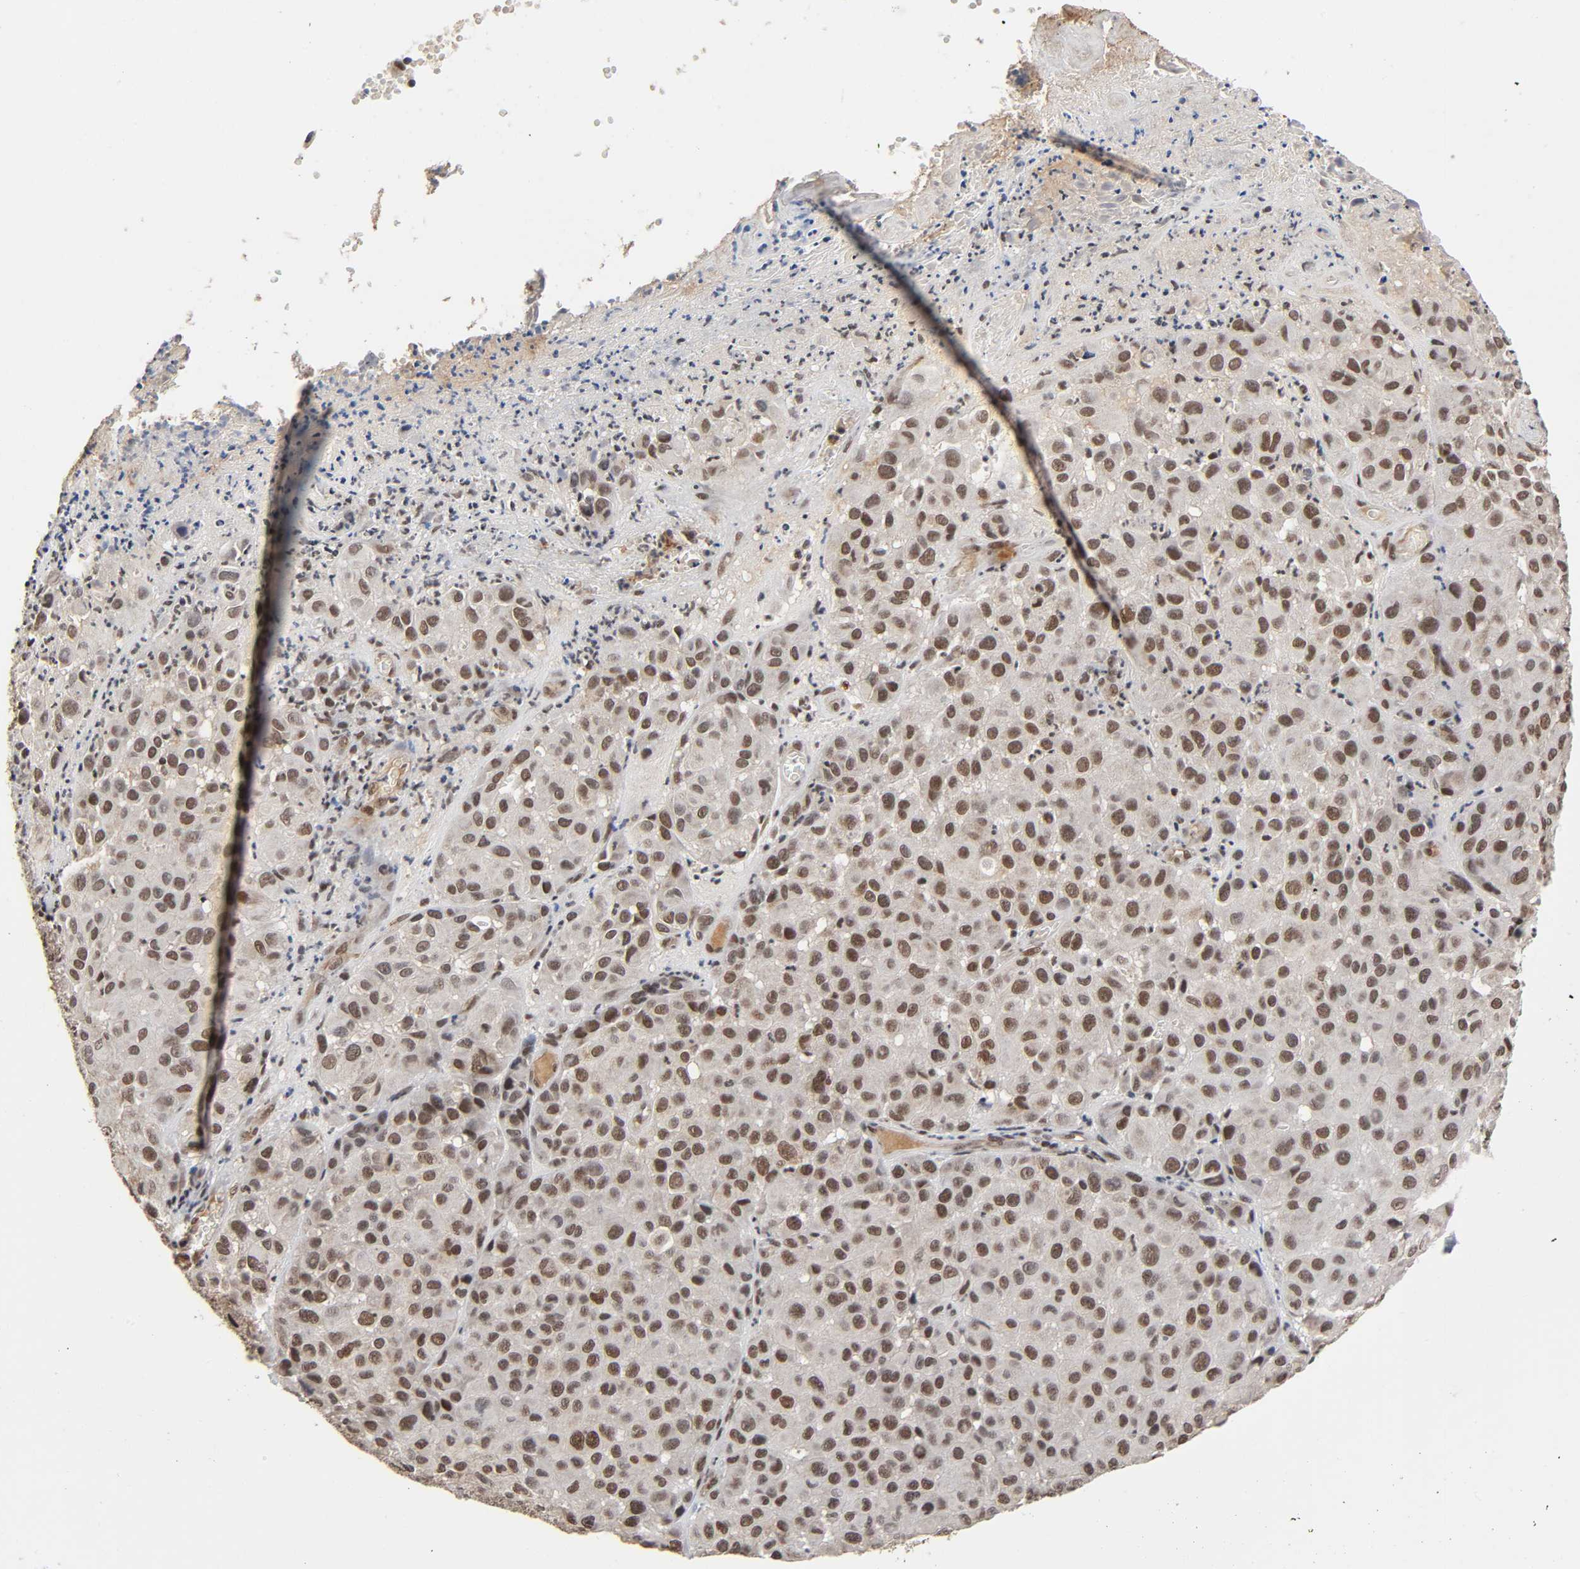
{"staining": {"intensity": "moderate", "quantity": ">75%", "location": "cytoplasmic/membranous,nuclear"}, "tissue": "melanoma", "cell_type": "Tumor cells", "image_type": "cancer", "snomed": [{"axis": "morphology", "description": "Malignant melanoma, NOS"}, {"axis": "topography", "description": "Skin"}], "caption": "Human malignant melanoma stained with a brown dye displays moderate cytoplasmic/membranous and nuclear positive positivity in approximately >75% of tumor cells.", "gene": "ZNF384", "patient": {"sex": "female", "age": 21}}